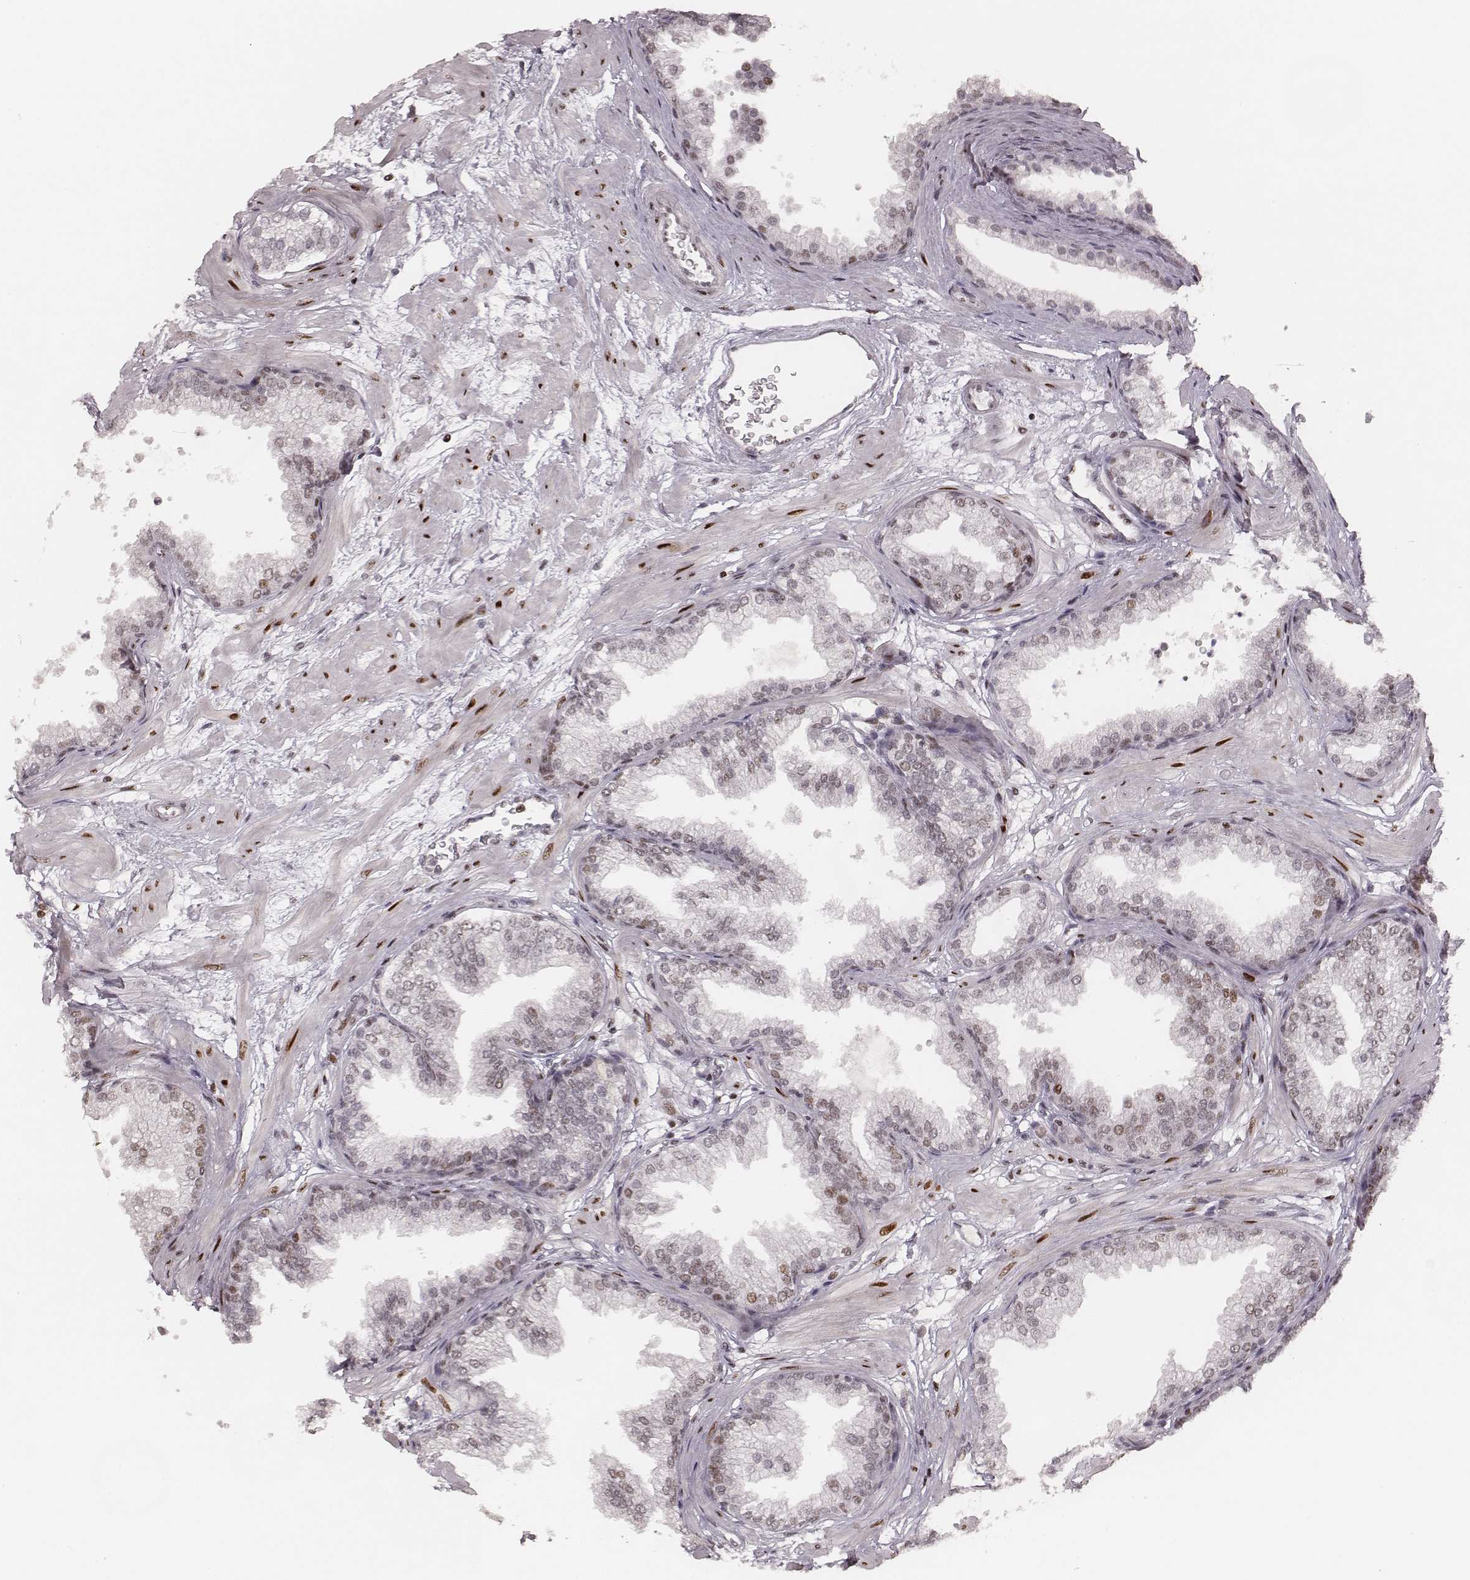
{"staining": {"intensity": "moderate", "quantity": "<25%", "location": "nuclear"}, "tissue": "prostate", "cell_type": "Glandular cells", "image_type": "normal", "snomed": [{"axis": "morphology", "description": "Normal tissue, NOS"}, {"axis": "topography", "description": "Prostate"}], "caption": "A histopathology image showing moderate nuclear expression in approximately <25% of glandular cells in normal prostate, as visualized by brown immunohistochemical staining.", "gene": "HNRNPC", "patient": {"sex": "male", "age": 37}}